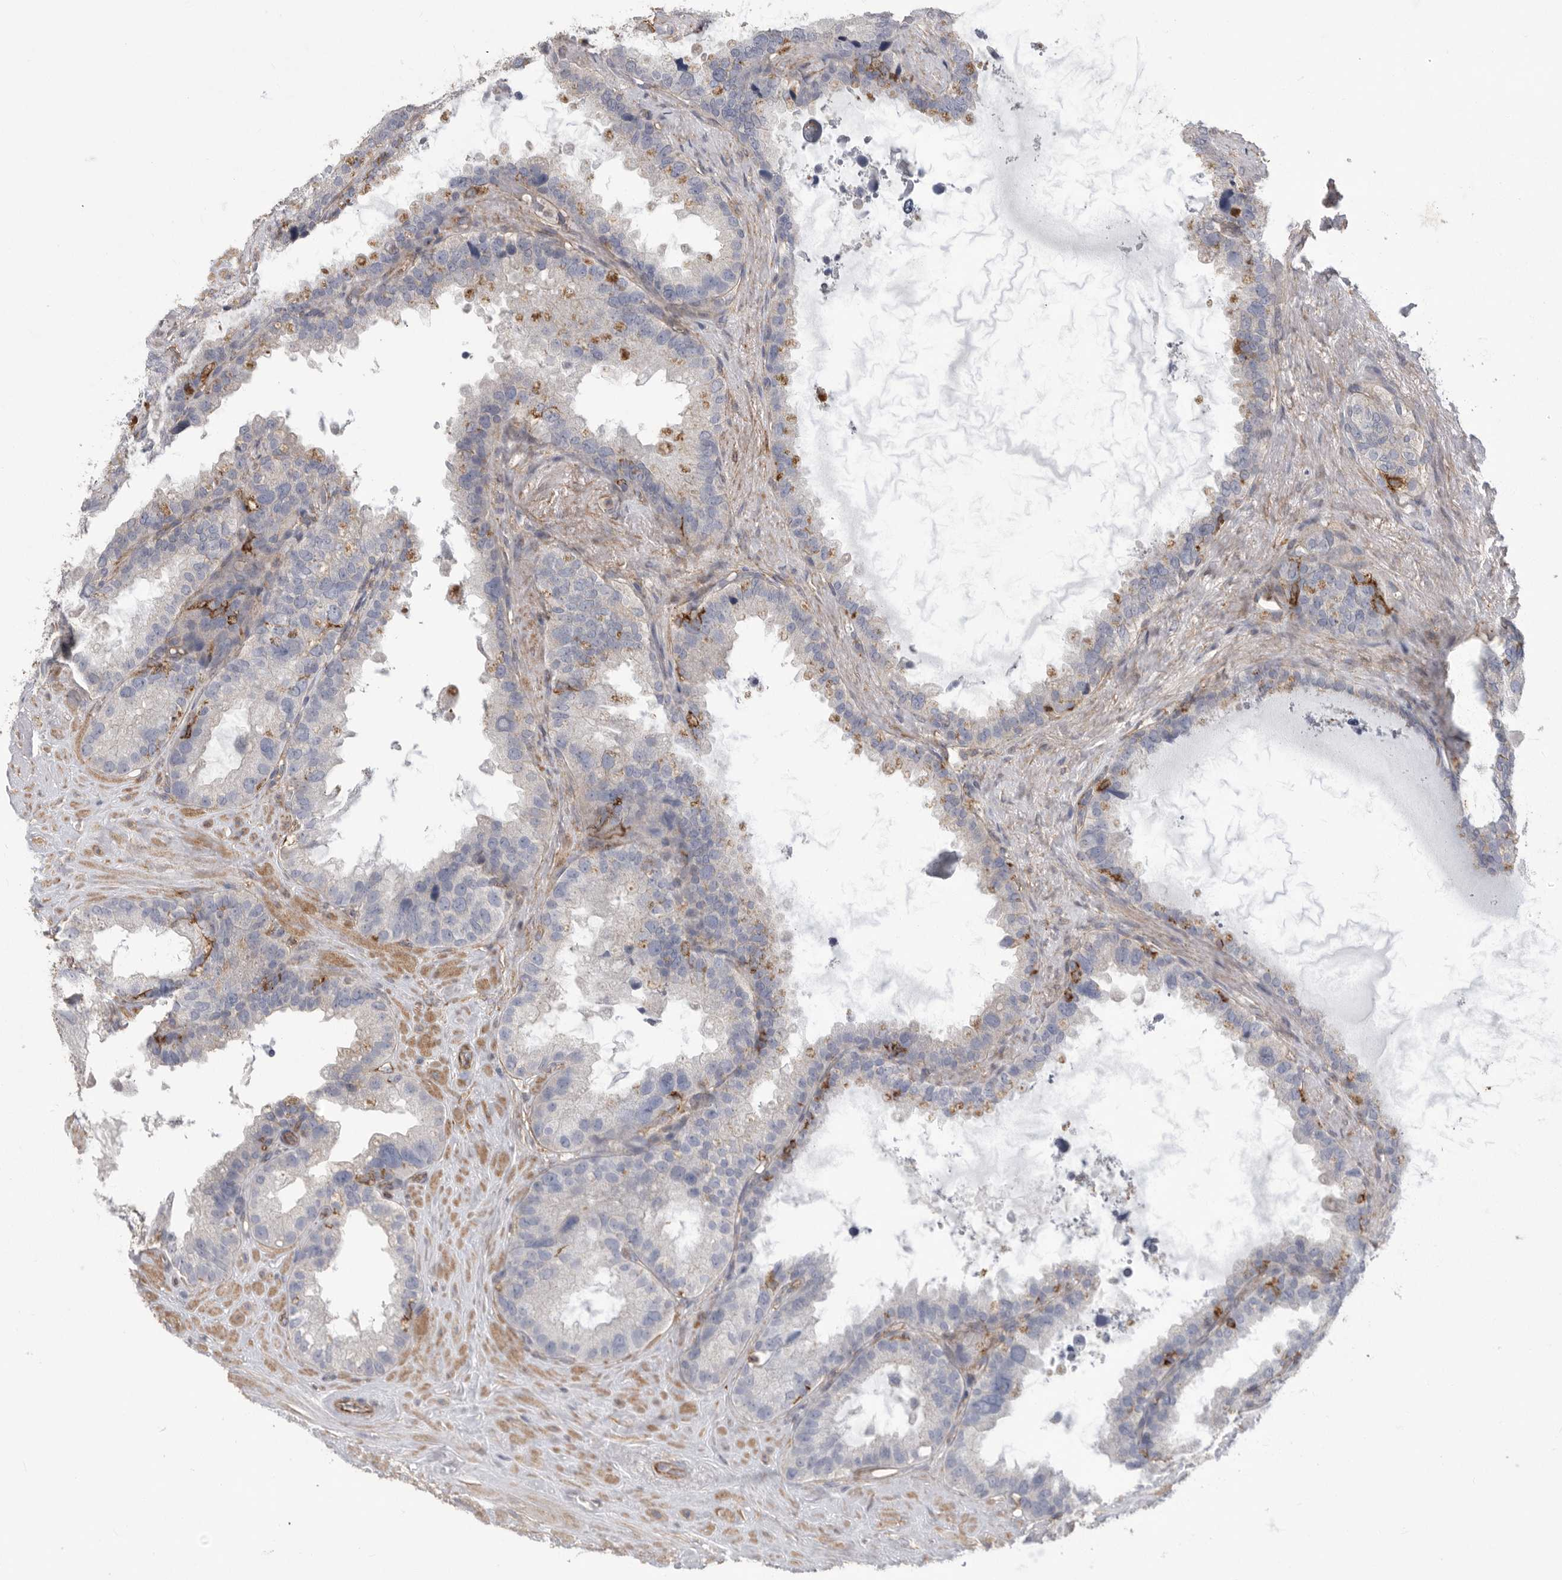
{"staining": {"intensity": "negative", "quantity": "none", "location": "none"}, "tissue": "seminal vesicle", "cell_type": "Glandular cells", "image_type": "normal", "snomed": [{"axis": "morphology", "description": "Normal tissue, NOS"}, {"axis": "topography", "description": "Seminal veicle"}], "caption": "Unremarkable seminal vesicle was stained to show a protein in brown. There is no significant staining in glandular cells. Nuclei are stained in blue.", "gene": "SIGLEC10", "patient": {"sex": "male", "age": 80}}